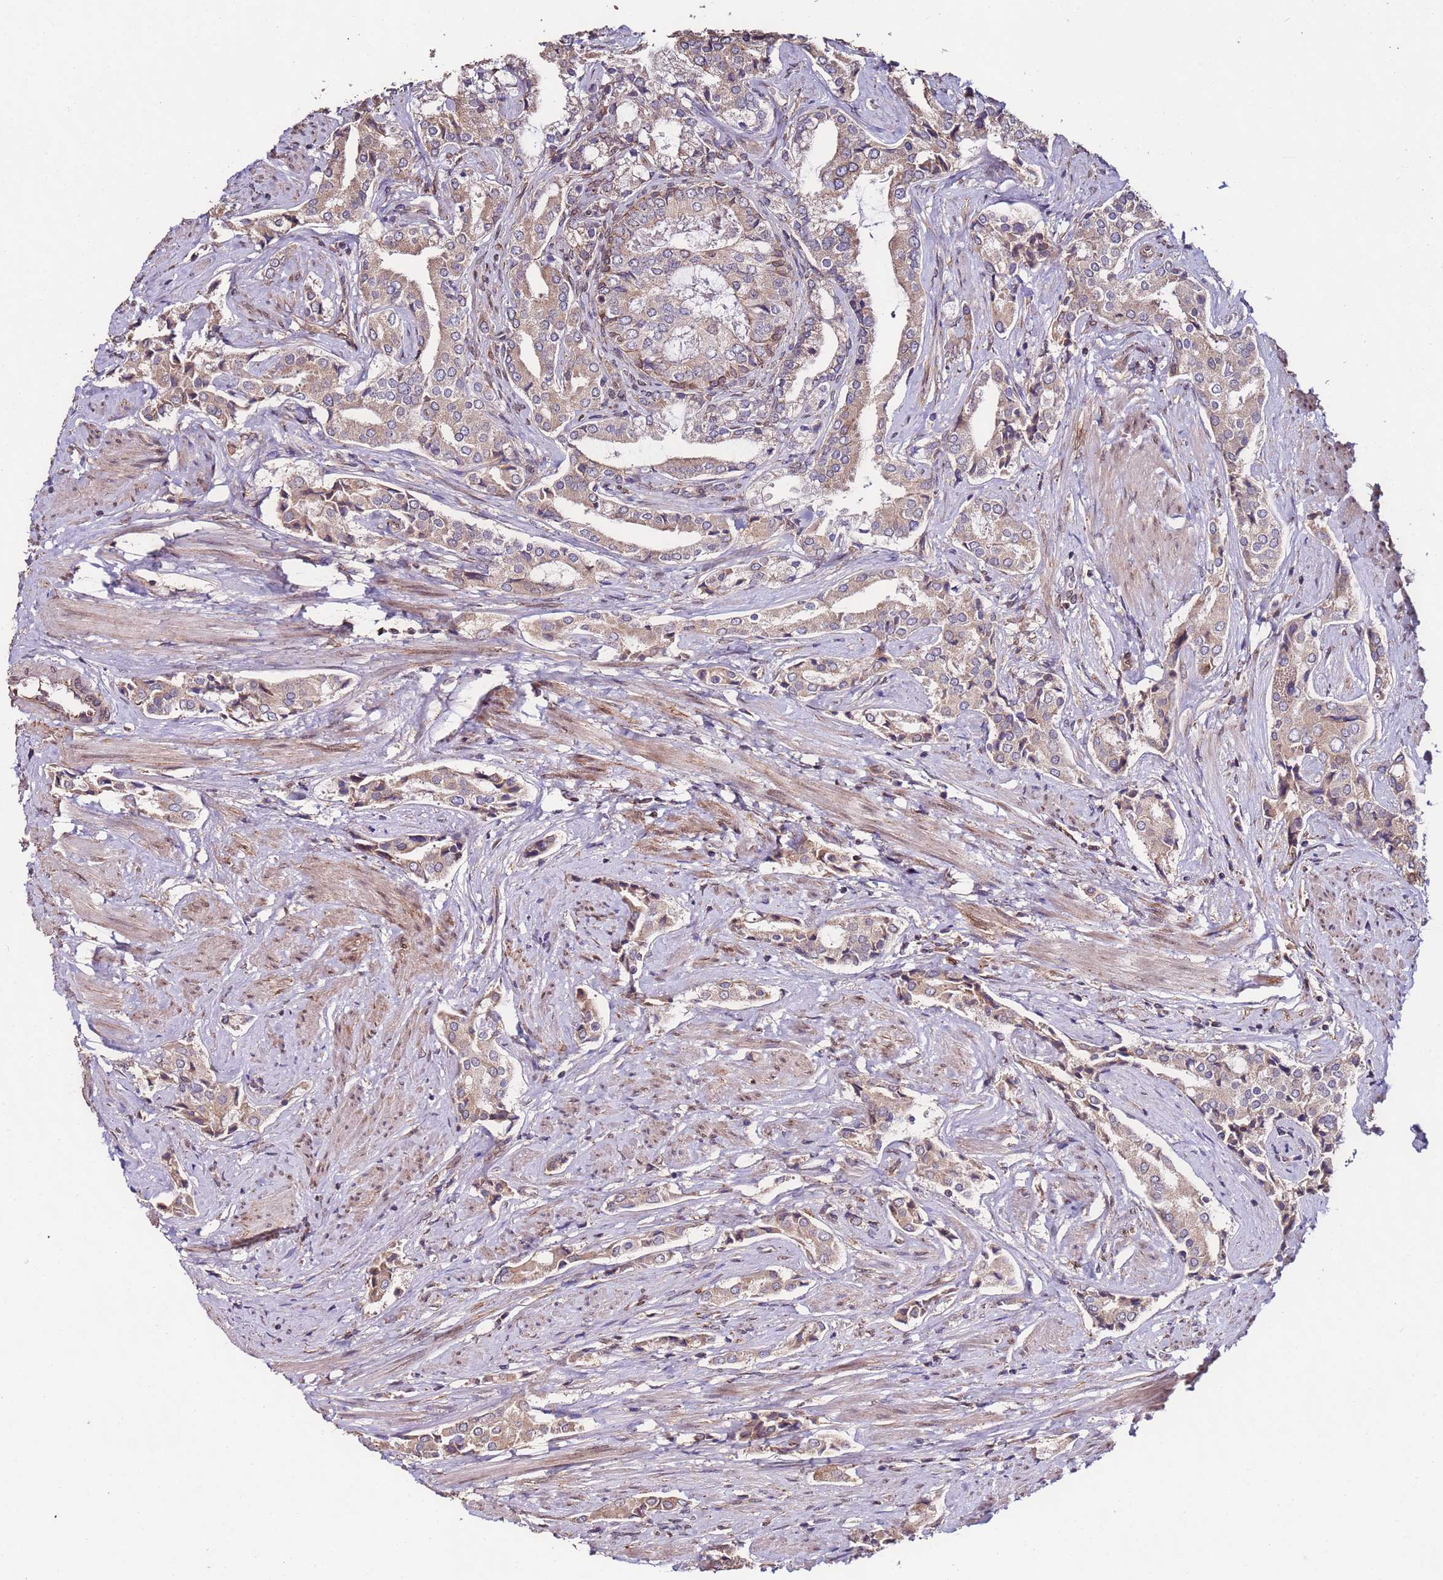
{"staining": {"intensity": "weak", "quantity": ">75%", "location": "cytoplasmic/membranous"}, "tissue": "prostate cancer", "cell_type": "Tumor cells", "image_type": "cancer", "snomed": [{"axis": "morphology", "description": "Adenocarcinoma, High grade"}, {"axis": "topography", "description": "Prostate"}], "caption": "Tumor cells show low levels of weak cytoplasmic/membranous positivity in approximately >75% of cells in human prostate cancer. Immunohistochemistry (ihc) stains the protein in brown and the nuclei are stained blue.", "gene": "SLC41A3", "patient": {"sex": "male", "age": 71}}